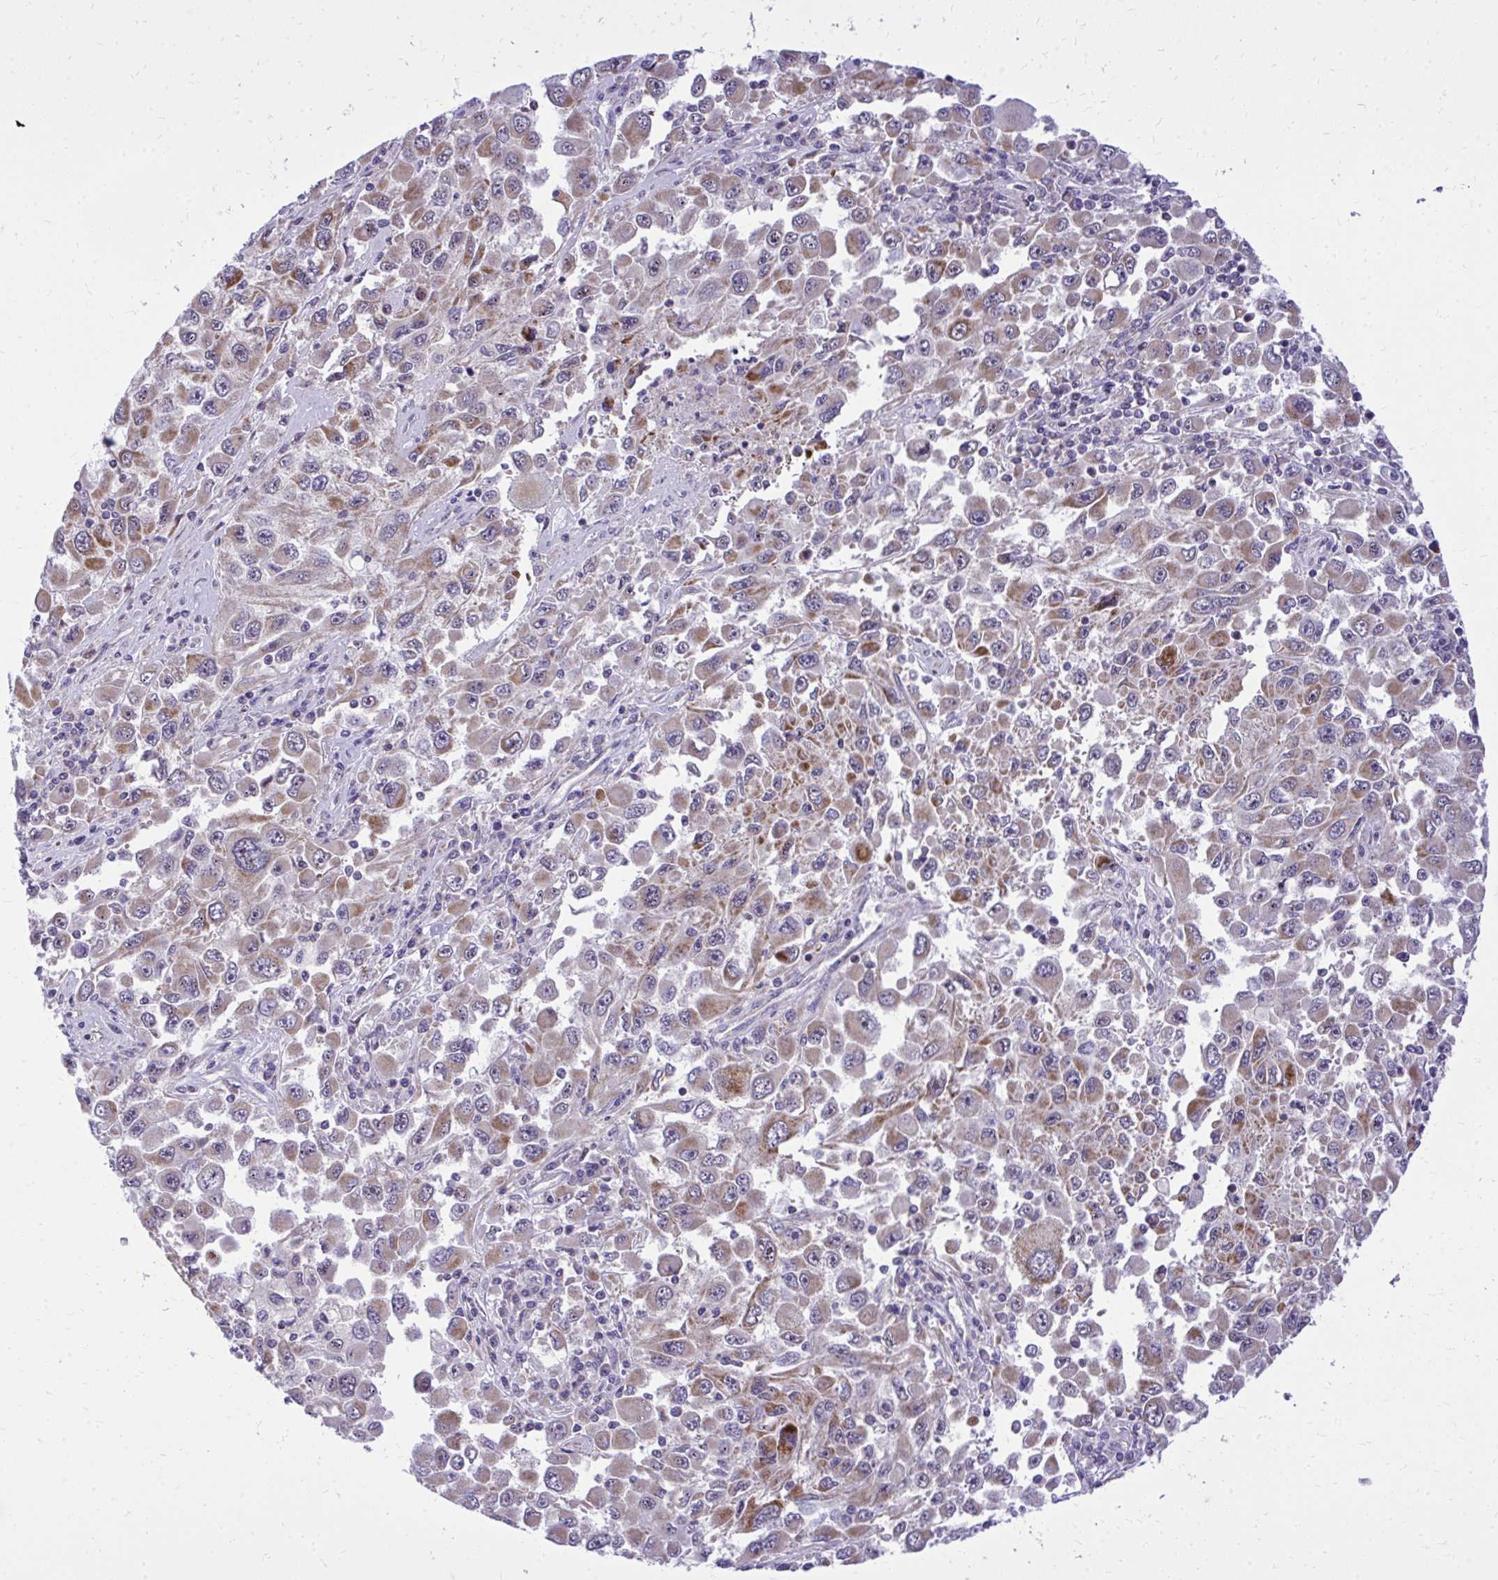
{"staining": {"intensity": "moderate", "quantity": "25%-75%", "location": "cytoplasmic/membranous"}, "tissue": "melanoma", "cell_type": "Tumor cells", "image_type": "cancer", "snomed": [{"axis": "morphology", "description": "Malignant melanoma, Metastatic site"}, {"axis": "topography", "description": "Lymph node"}], "caption": "This histopathology image demonstrates malignant melanoma (metastatic site) stained with IHC to label a protein in brown. The cytoplasmic/membranous of tumor cells show moderate positivity for the protein. Nuclei are counter-stained blue.", "gene": "GPRIN3", "patient": {"sex": "female", "age": 67}}